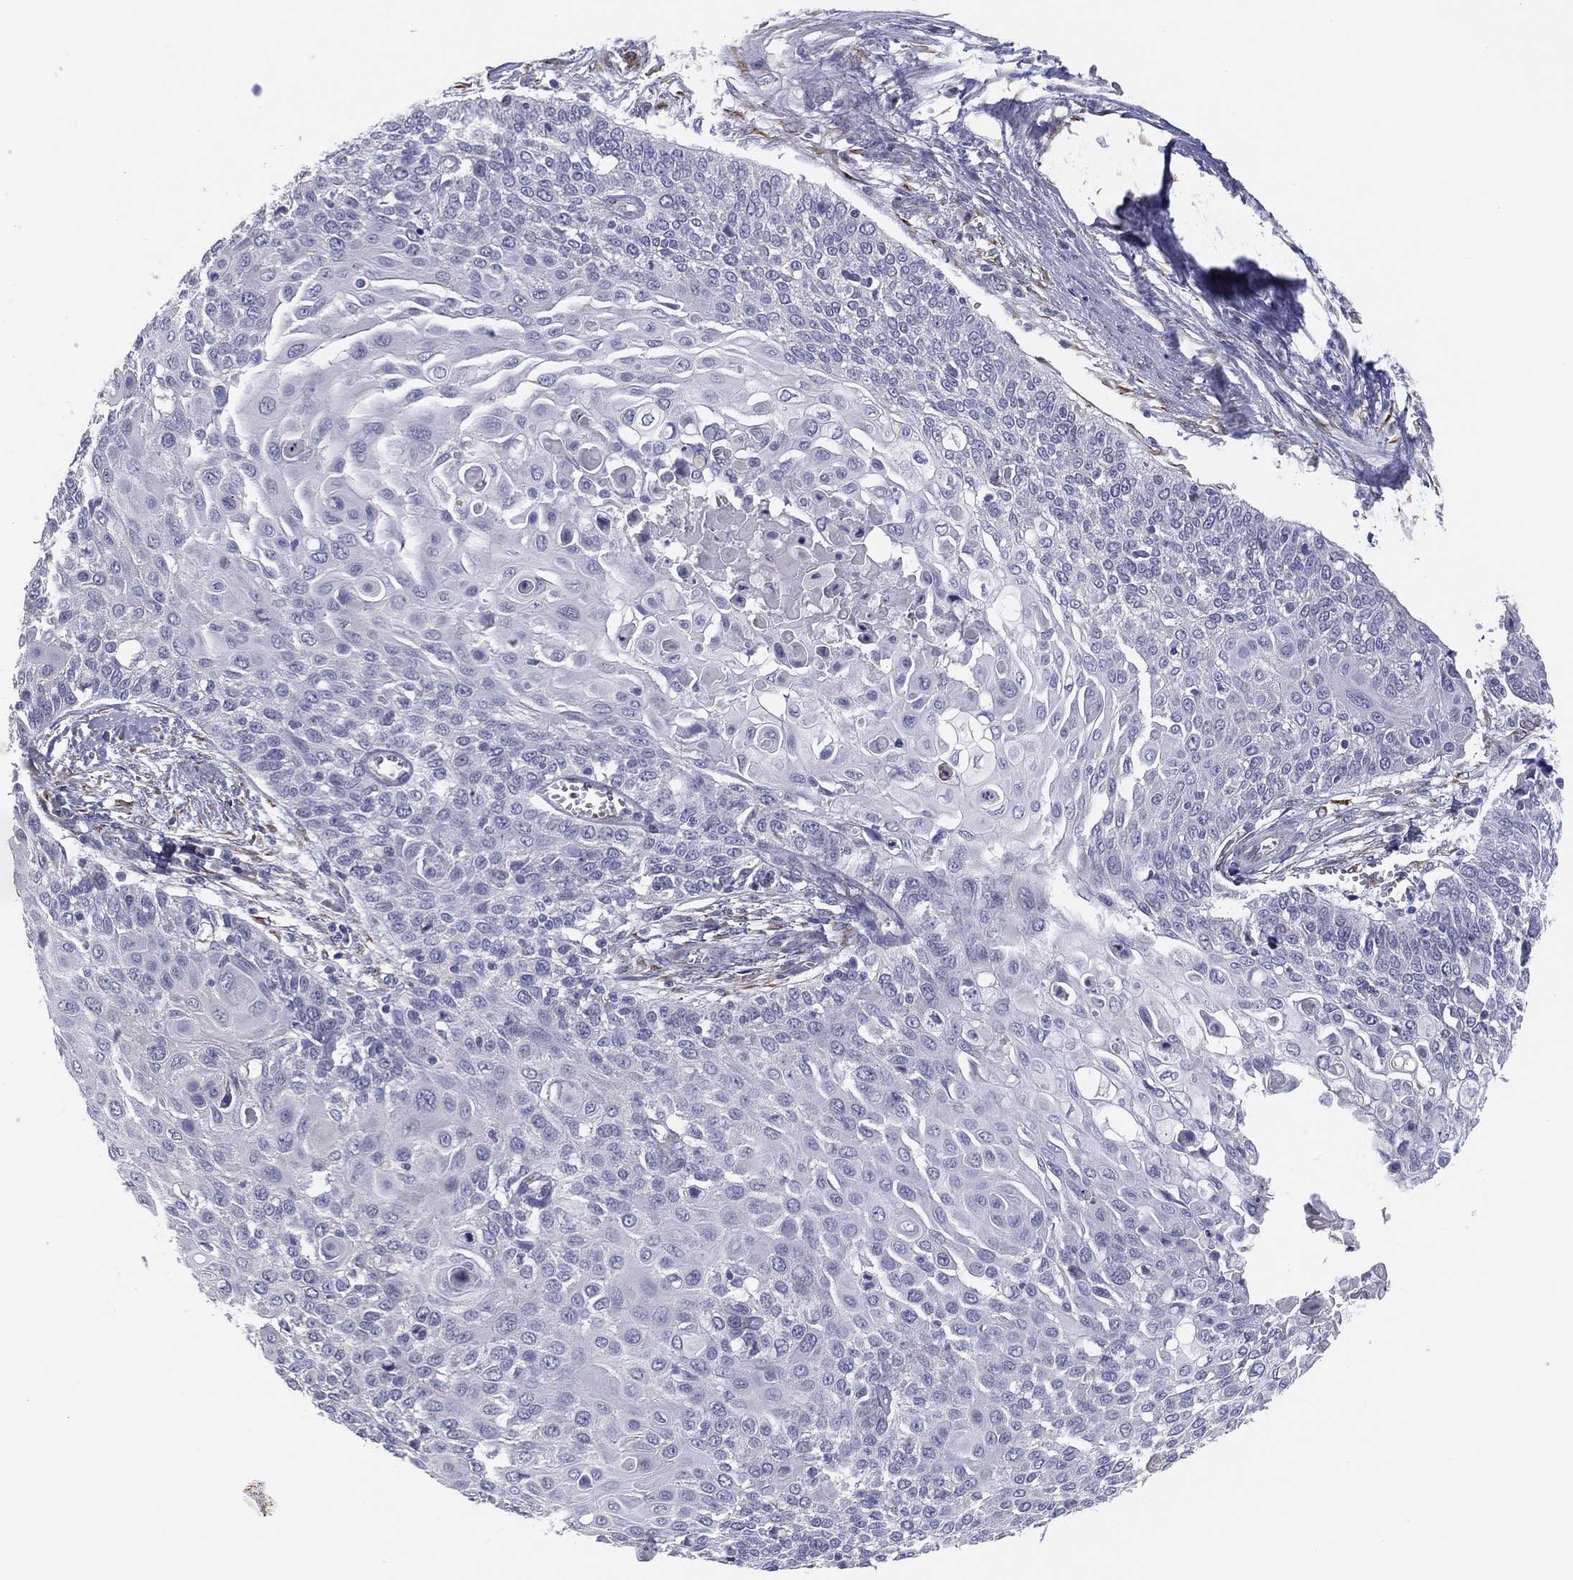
{"staining": {"intensity": "negative", "quantity": "none", "location": "none"}, "tissue": "cervical cancer", "cell_type": "Tumor cells", "image_type": "cancer", "snomed": [{"axis": "morphology", "description": "Squamous cell carcinoma, NOS"}, {"axis": "topography", "description": "Cervix"}], "caption": "Human cervical cancer (squamous cell carcinoma) stained for a protein using immunohistochemistry exhibits no positivity in tumor cells.", "gene": "MLF1", "patient": {"sex": "female", "age": 39}}